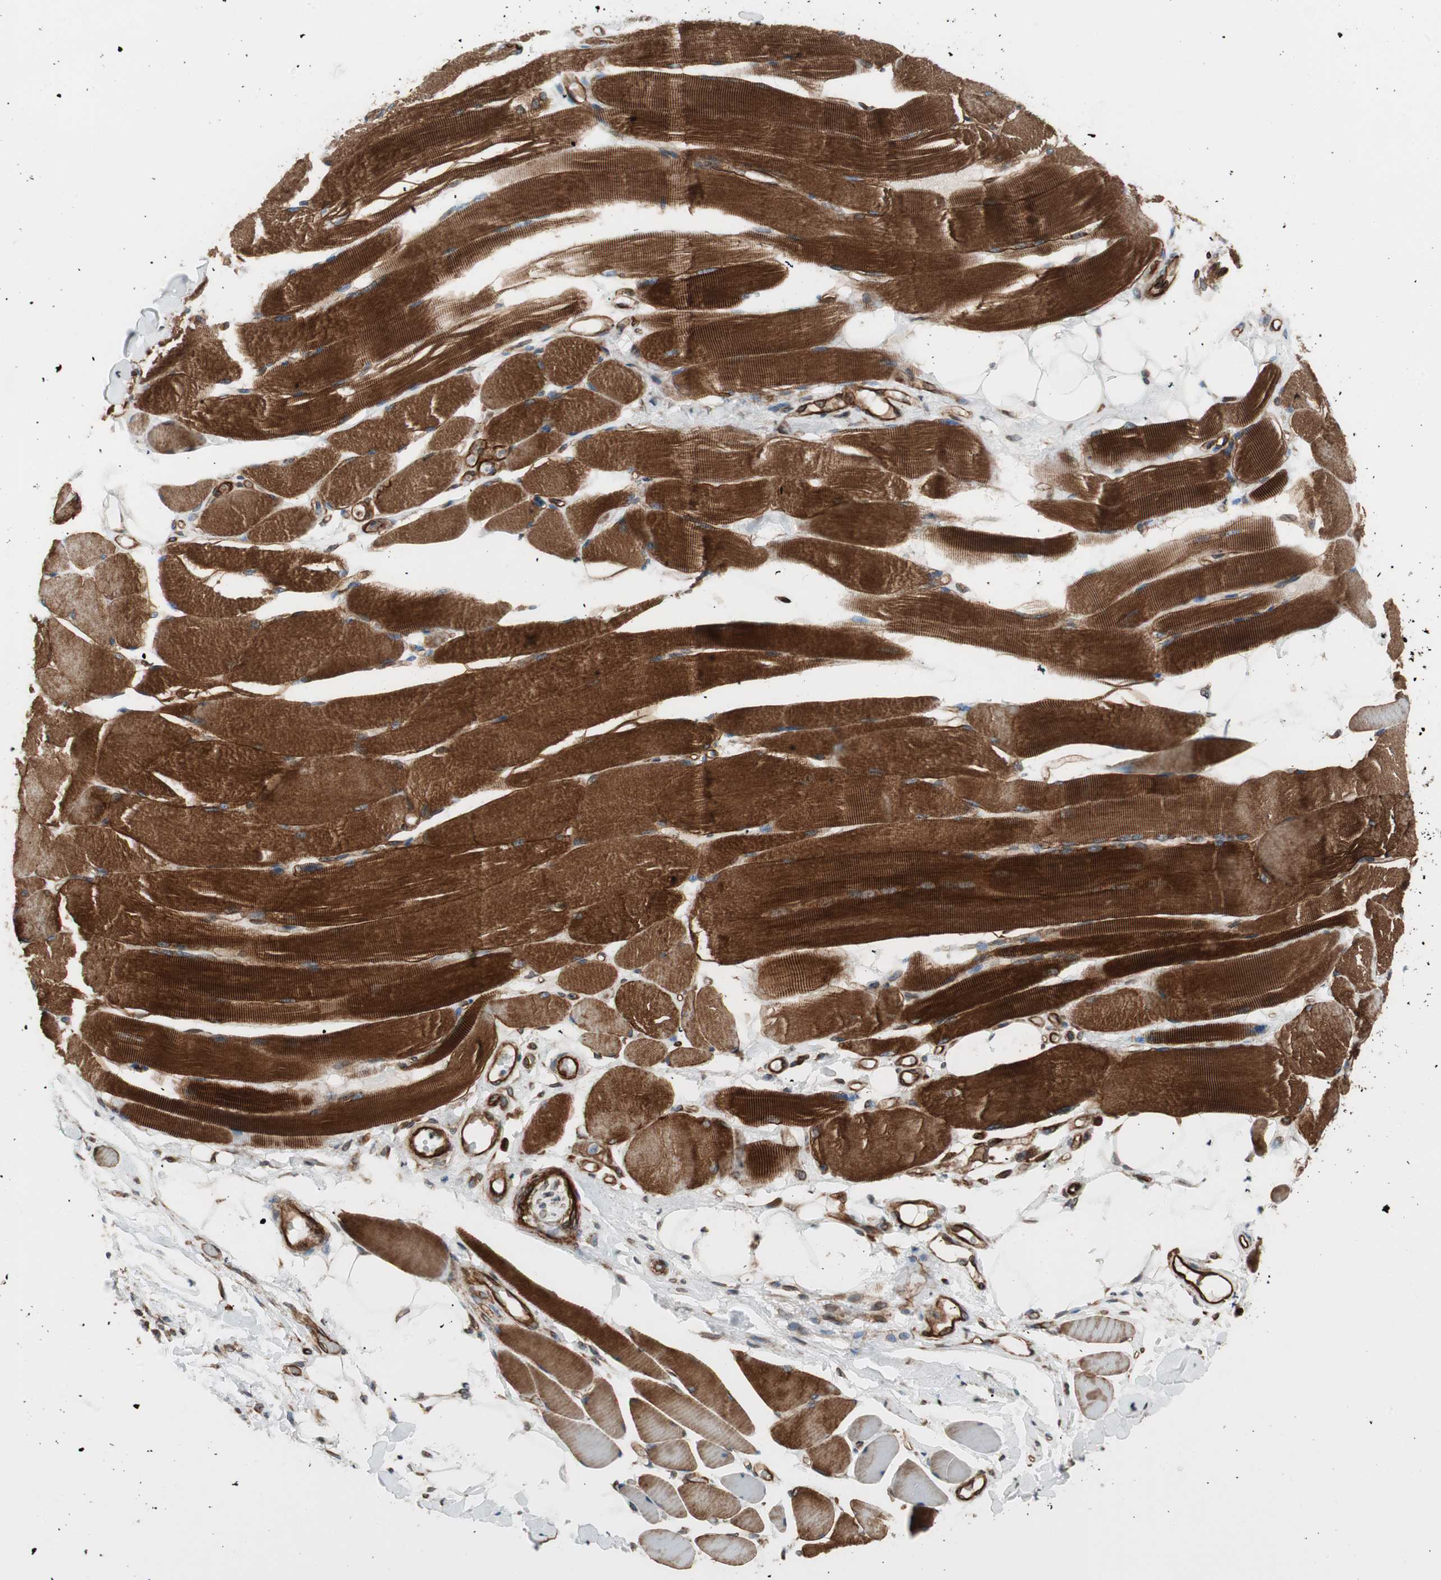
{"staining": {"intensity": "strong", "quantity": ">75%", "location": "cytoplasmic/membranous"}, "tissue": "skeletal muscle", "cell_type": "Myocytes", "image_type": "normal", "snomed": [{"axis": "morphology", "description": "Normal tissue, NOS"}, {"axis": "topography", "description": "Skeletal muscle"}, {"axis": "topography", "description": "Peripheral nerve tissue"}], "caption": "IHC micrograph of normal skeletal muscle: skeletal muscle stained using immunohistochemistry (IHC) demonstrates high levels of strong protein expression localized specifically in the cytoplasmic/membranous of myocytes, appearing as a cytoplasmic/membranous brown color.", "gene": "TCTA", "patient": {"sex": "female", "age": 84}}